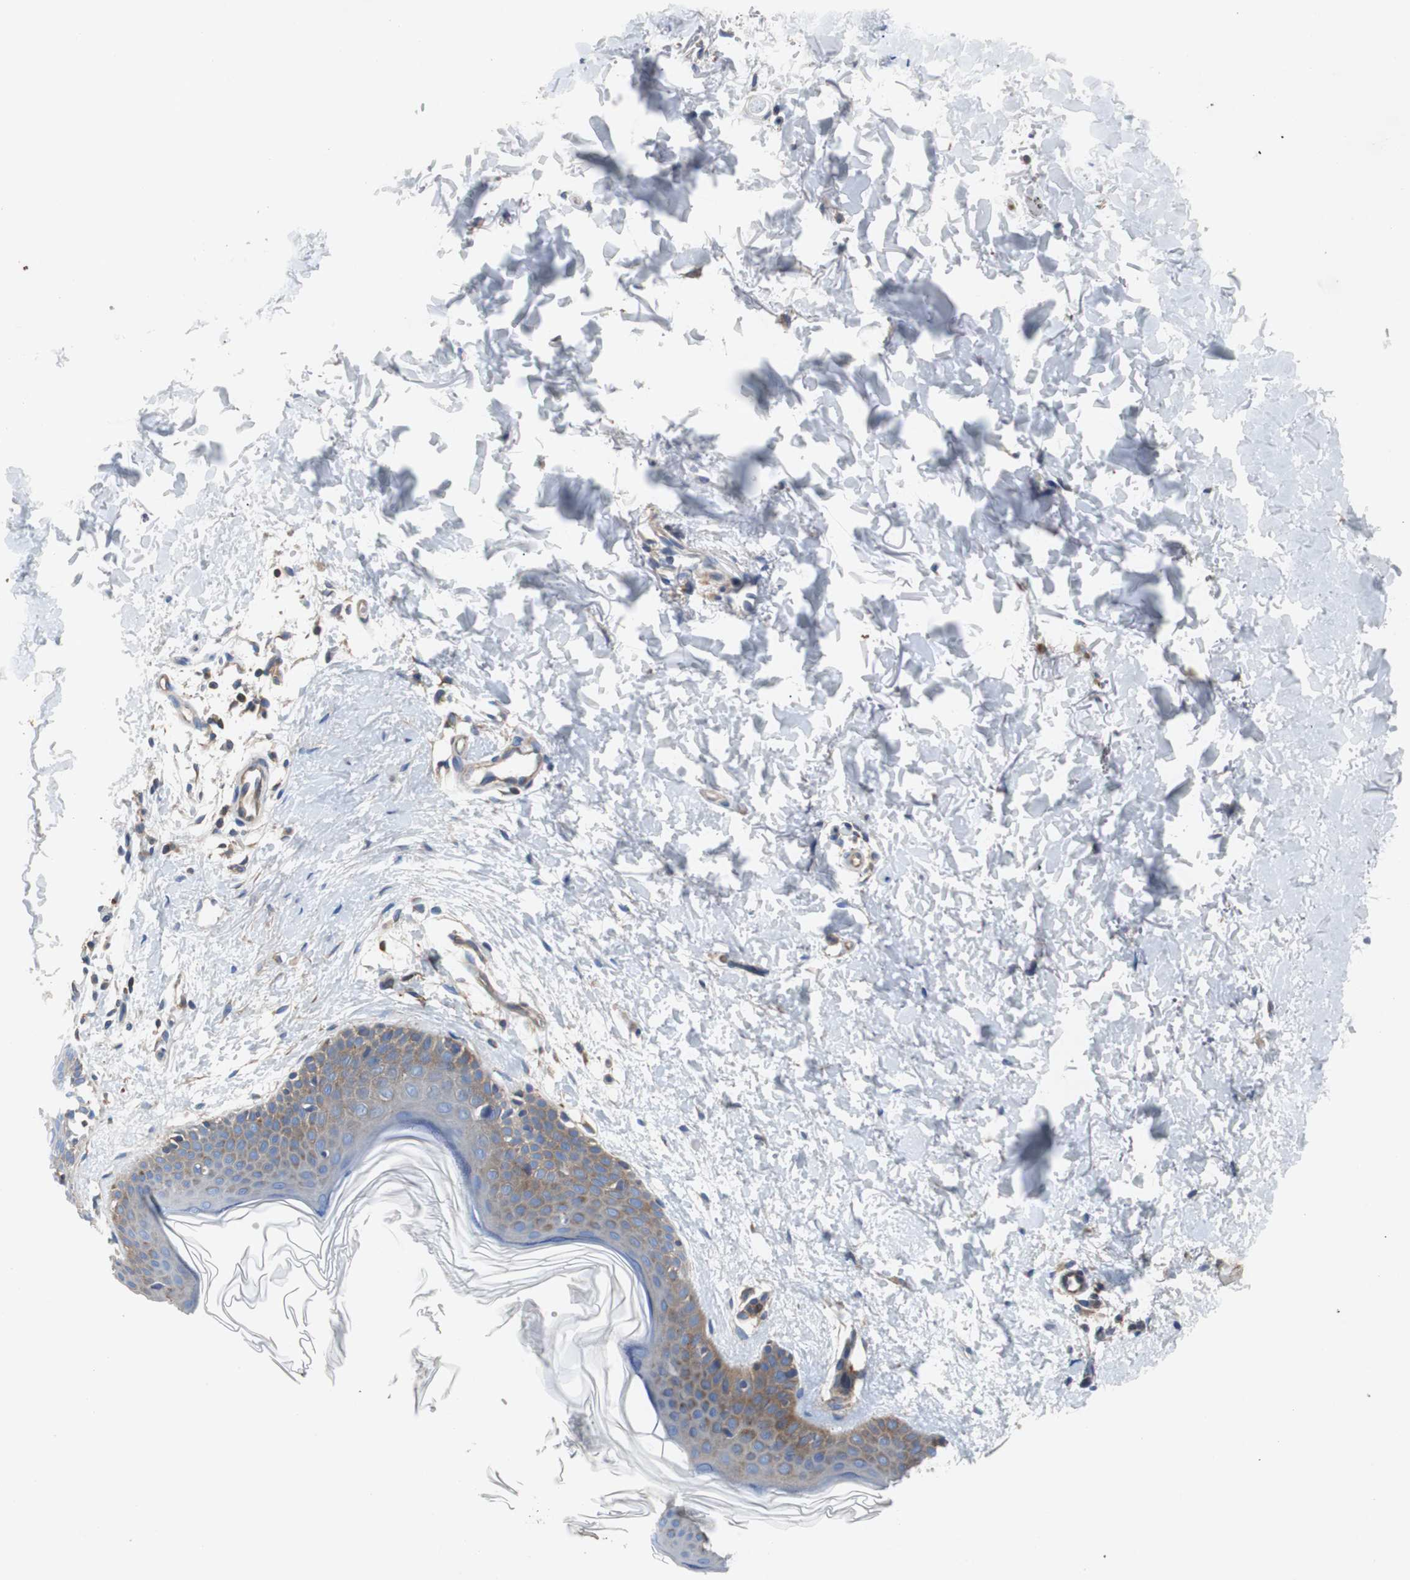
{"staining": {"intensity": "negative", "quantity": "none", "location": "none"}, "tissue": "skin", "cell_type": "Fibroblasts", "image_type": "normal", "snomed": [{"axis": "morphology", "description": "Normal tissue, NOS"}, {"axis": "topography", "description": "Skin"}], "caption": "The photomicrograph shows no significant positivity in fibroblasts of skin. (Stains: DAB IHC with hematoxylin counter stain, Microscopy: brightfield microscopy at high magnification).", "gene": "GYS1", "patient": {"sex": "female", "age": 56}}